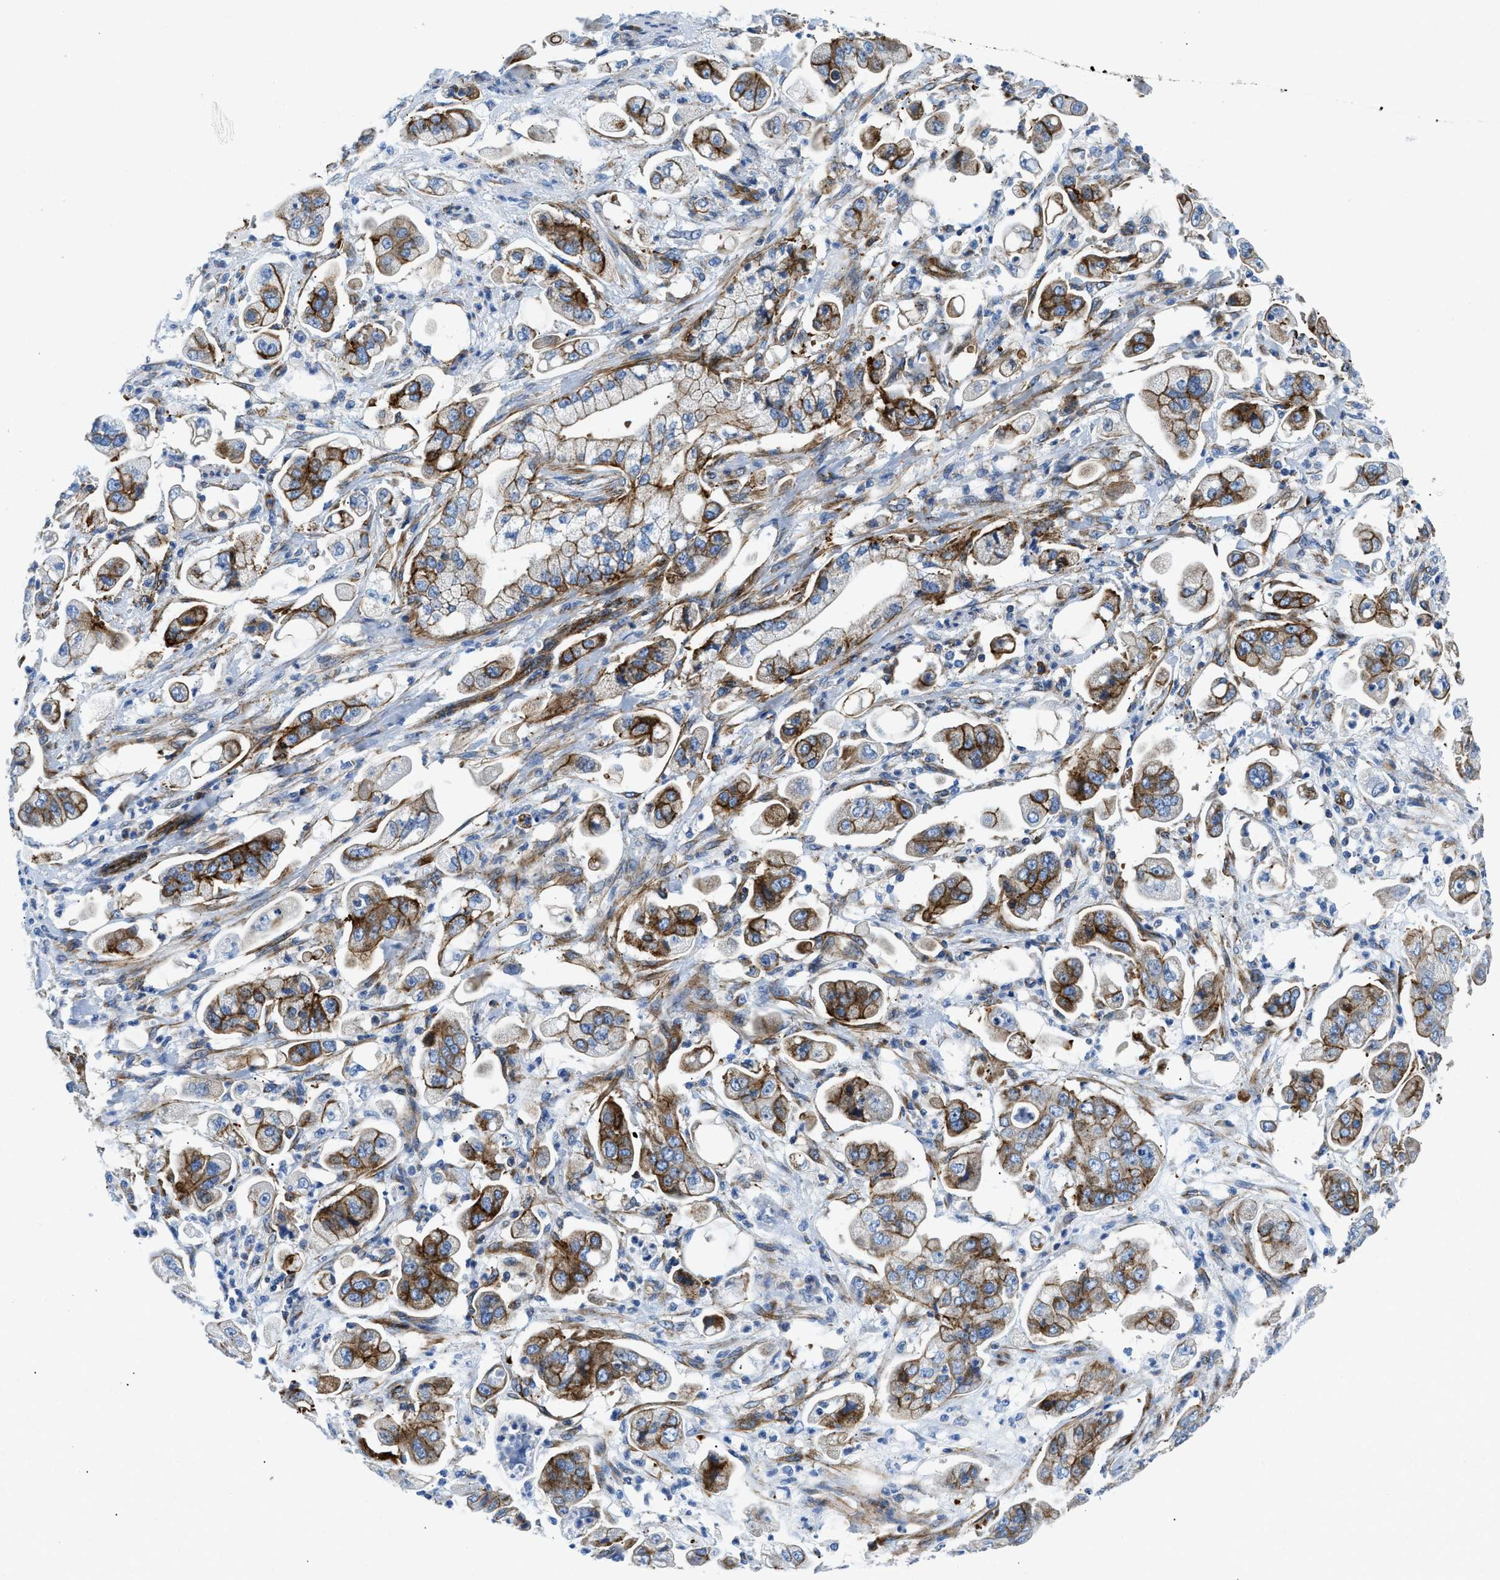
{"staining": {"intensity": "strong", "quantity": ">75%", "location": "cytoplasmic/membranous"}, "tissue": "stomach cancer", "cell_type": "Tumor cells", "image_type": "cancer", "snomed": [{"axis": "morphology", "description": "Adenocarcinoma, NOS"}, {"axis": "topography", "description": "Stomach"}], "caption": "Immunohistochemical staining of human stomach cancer demonstrates high levels of strong cytoplasmic/membranous protein staining in about >75% of tumor cells.", "gene": "CUTA", "patient": {"sex": "male", "age": 62}}